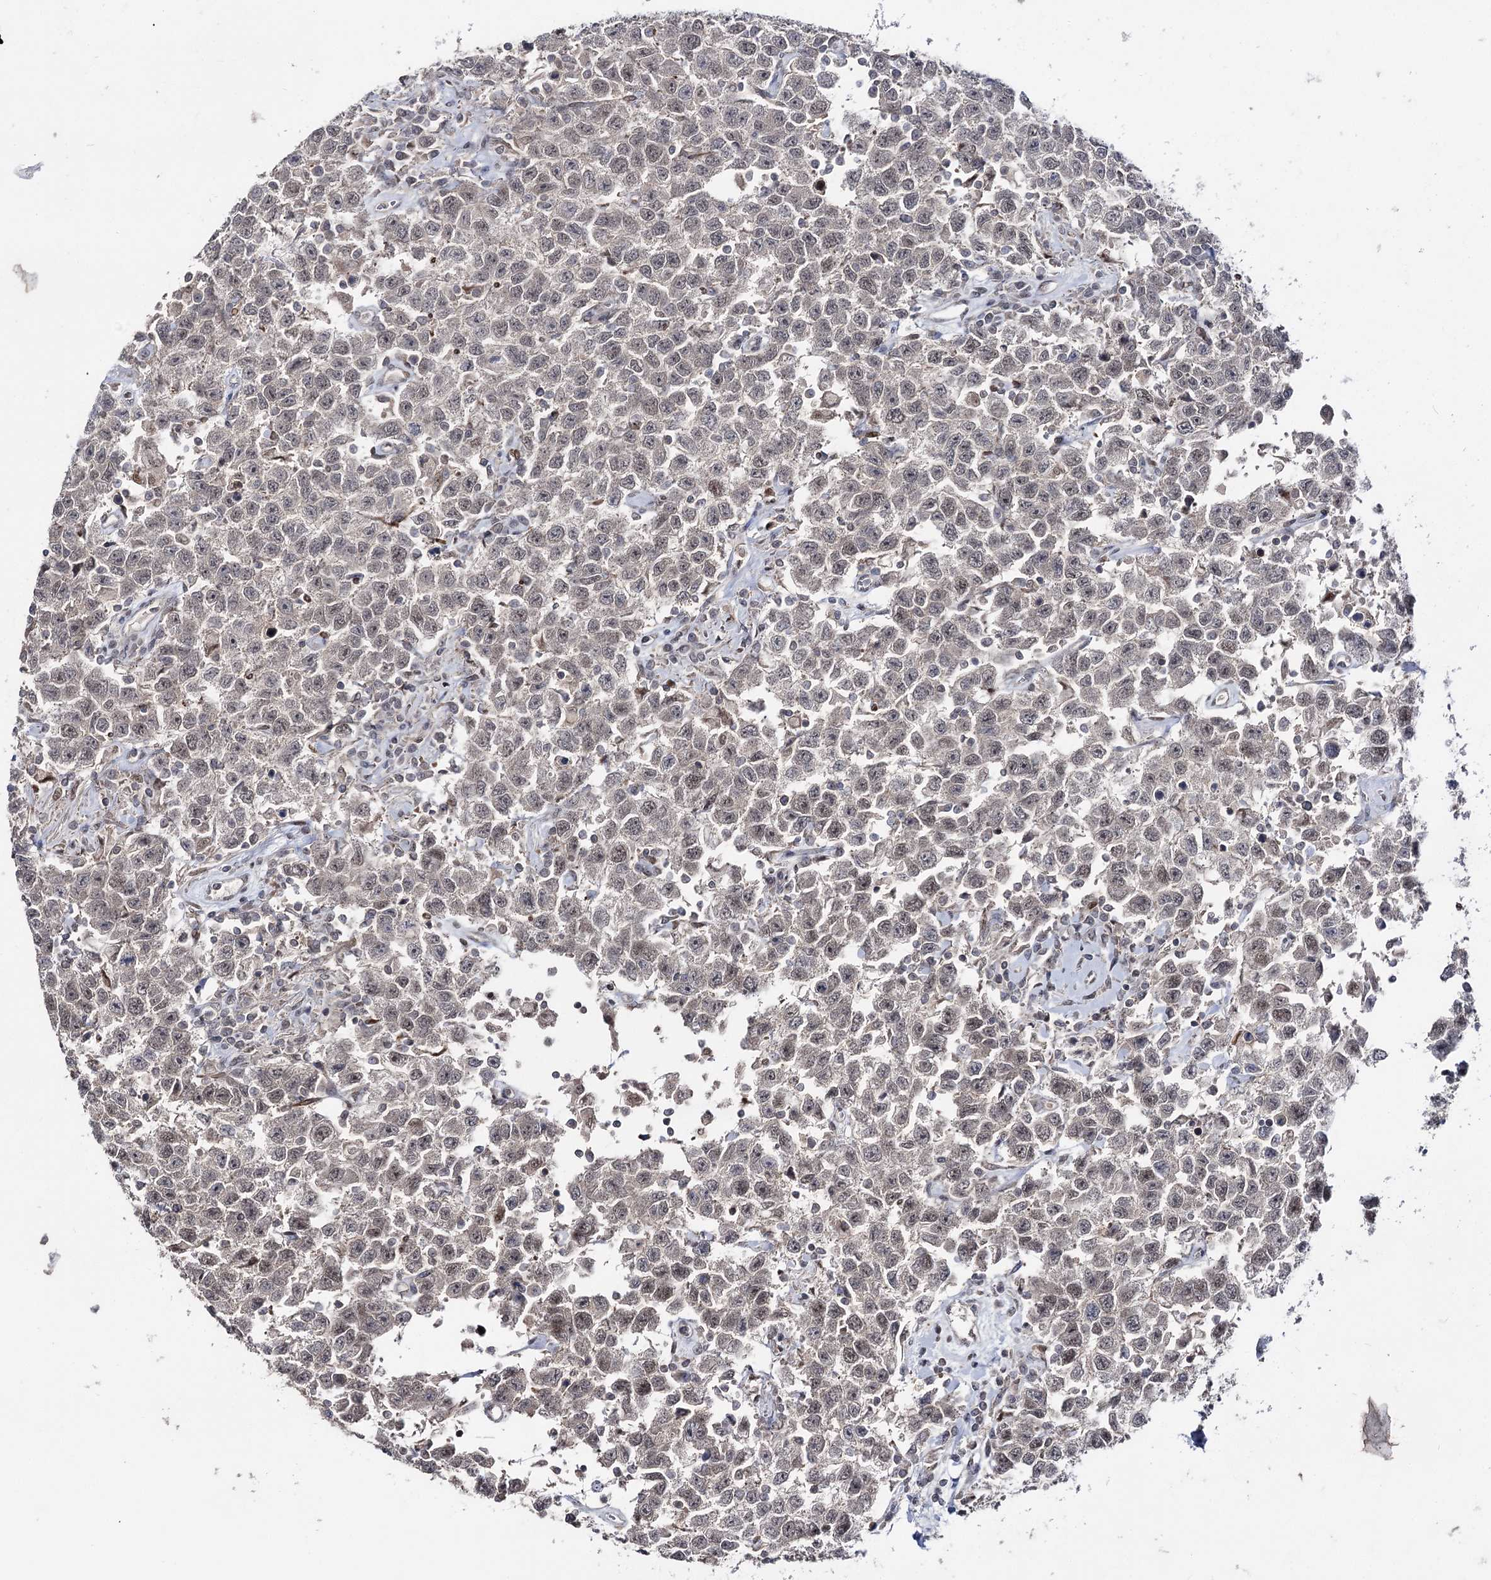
{"staining": {"intensity": "negative", "quantity": "none", "location": "none"}, "tissue": "testis cancer", "cell_type": "Tumor cells", "image_type": "cancer", "snomed": [{"axis": "morphology", "description": "Seminoma, NOS"}, {"axis": "topography", "description": "Testis"}], "caption": "Tumor cells are negative for brown protein staining in testis cancer (seminoma). The staining is performed using DAB brown chromogen with nuclei counter-stained in using hematoxylin.", "gene": "HSD11B2", "patient": {"sex": "male", "age": 41}}